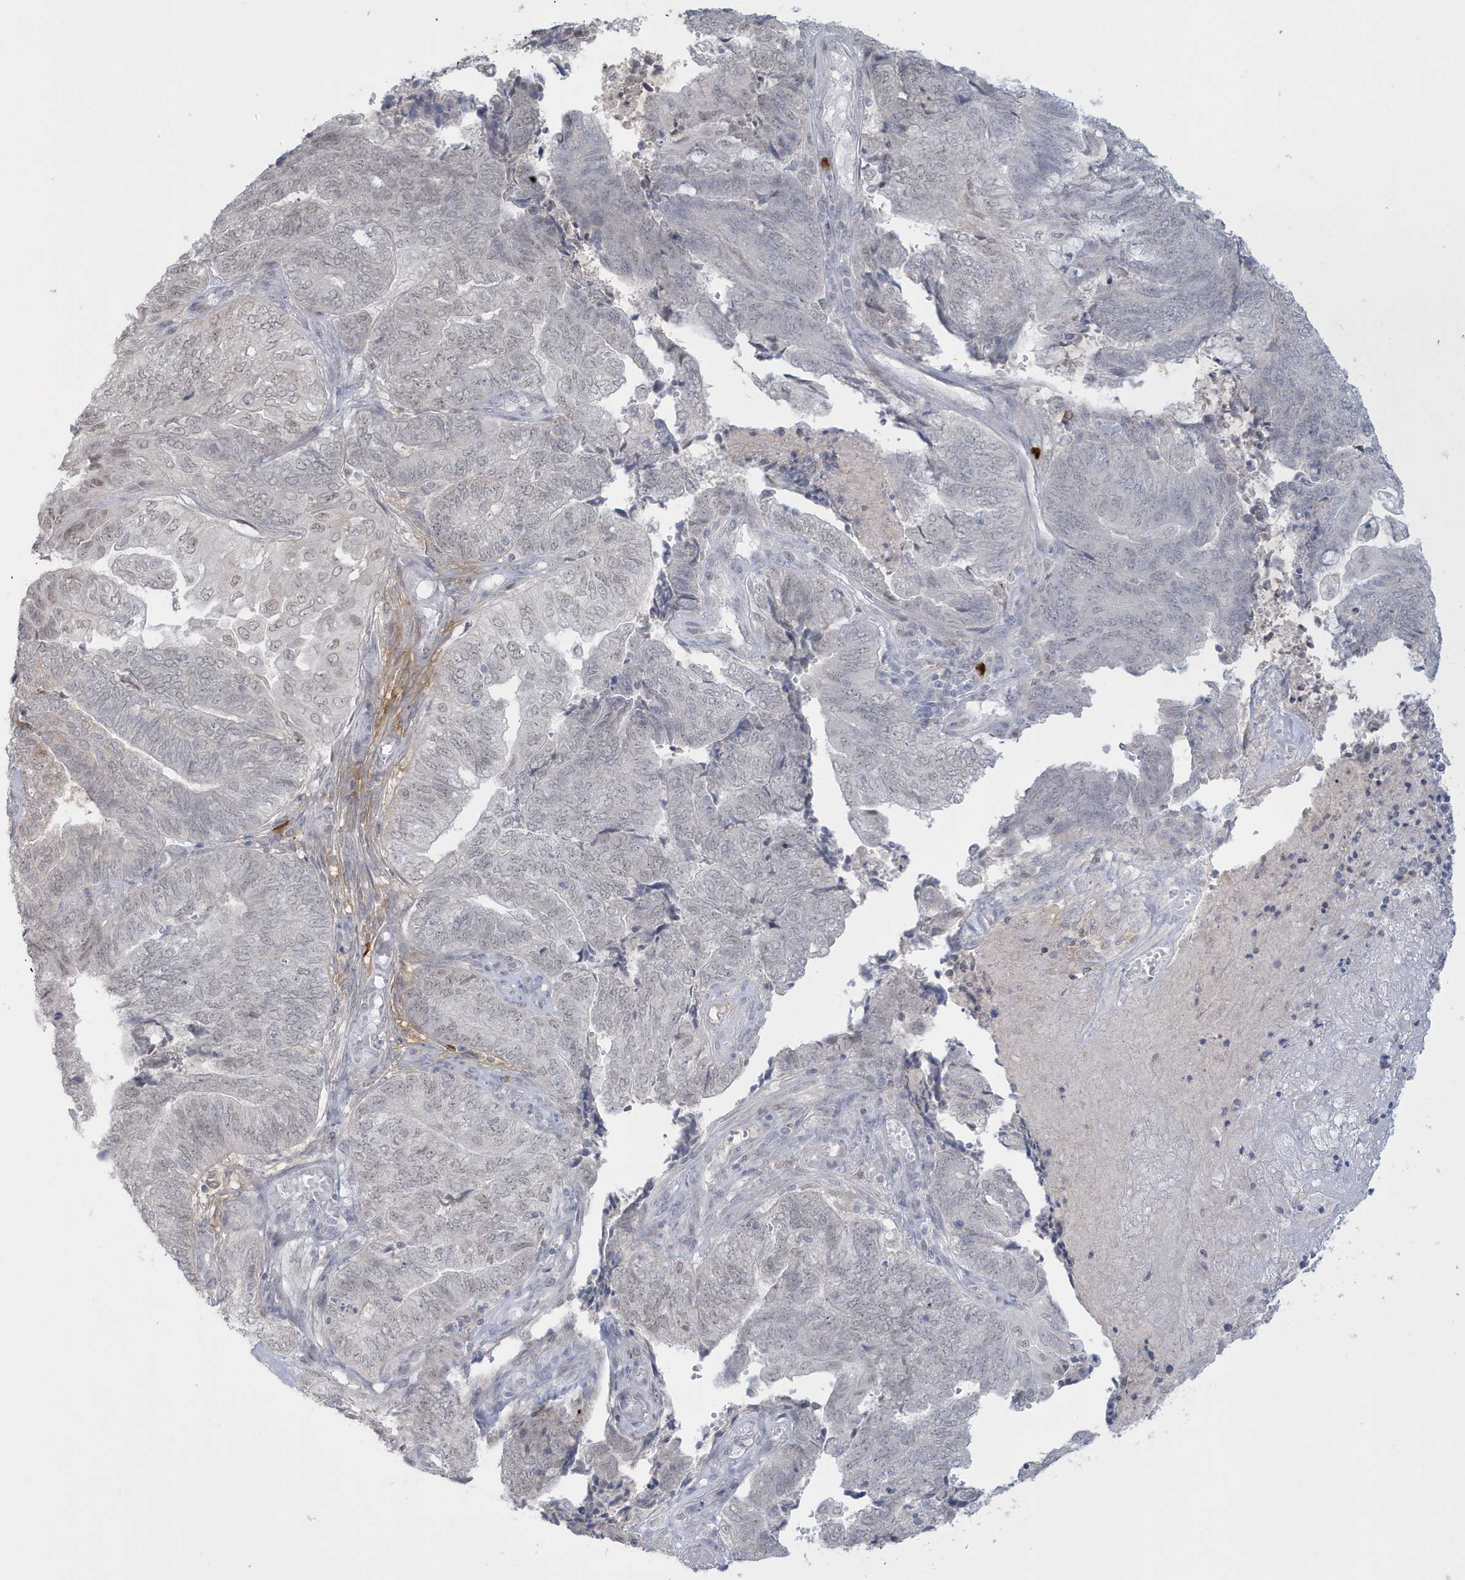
{"staining": {"intensity": "negative", "quantity": "none", "location": "none"}, "tissue": "endometrial cancer", "cell_type": "Tumor cells", "image_type": "cancer", "snomed": [{"axis": "morphology", "description": "Adenocarcinoma, NOS"}, {"axis": "topography", "description": "Uterus"}, {"axis": "topography", "description": "Endometrium"}], "caption": "Endometrial cancer stained for a protein using immunohistochemistry (IHC) shows no positivity tumor cells.", "gene": "HERC6", "patient": {"sex": "female", "age": 70}}